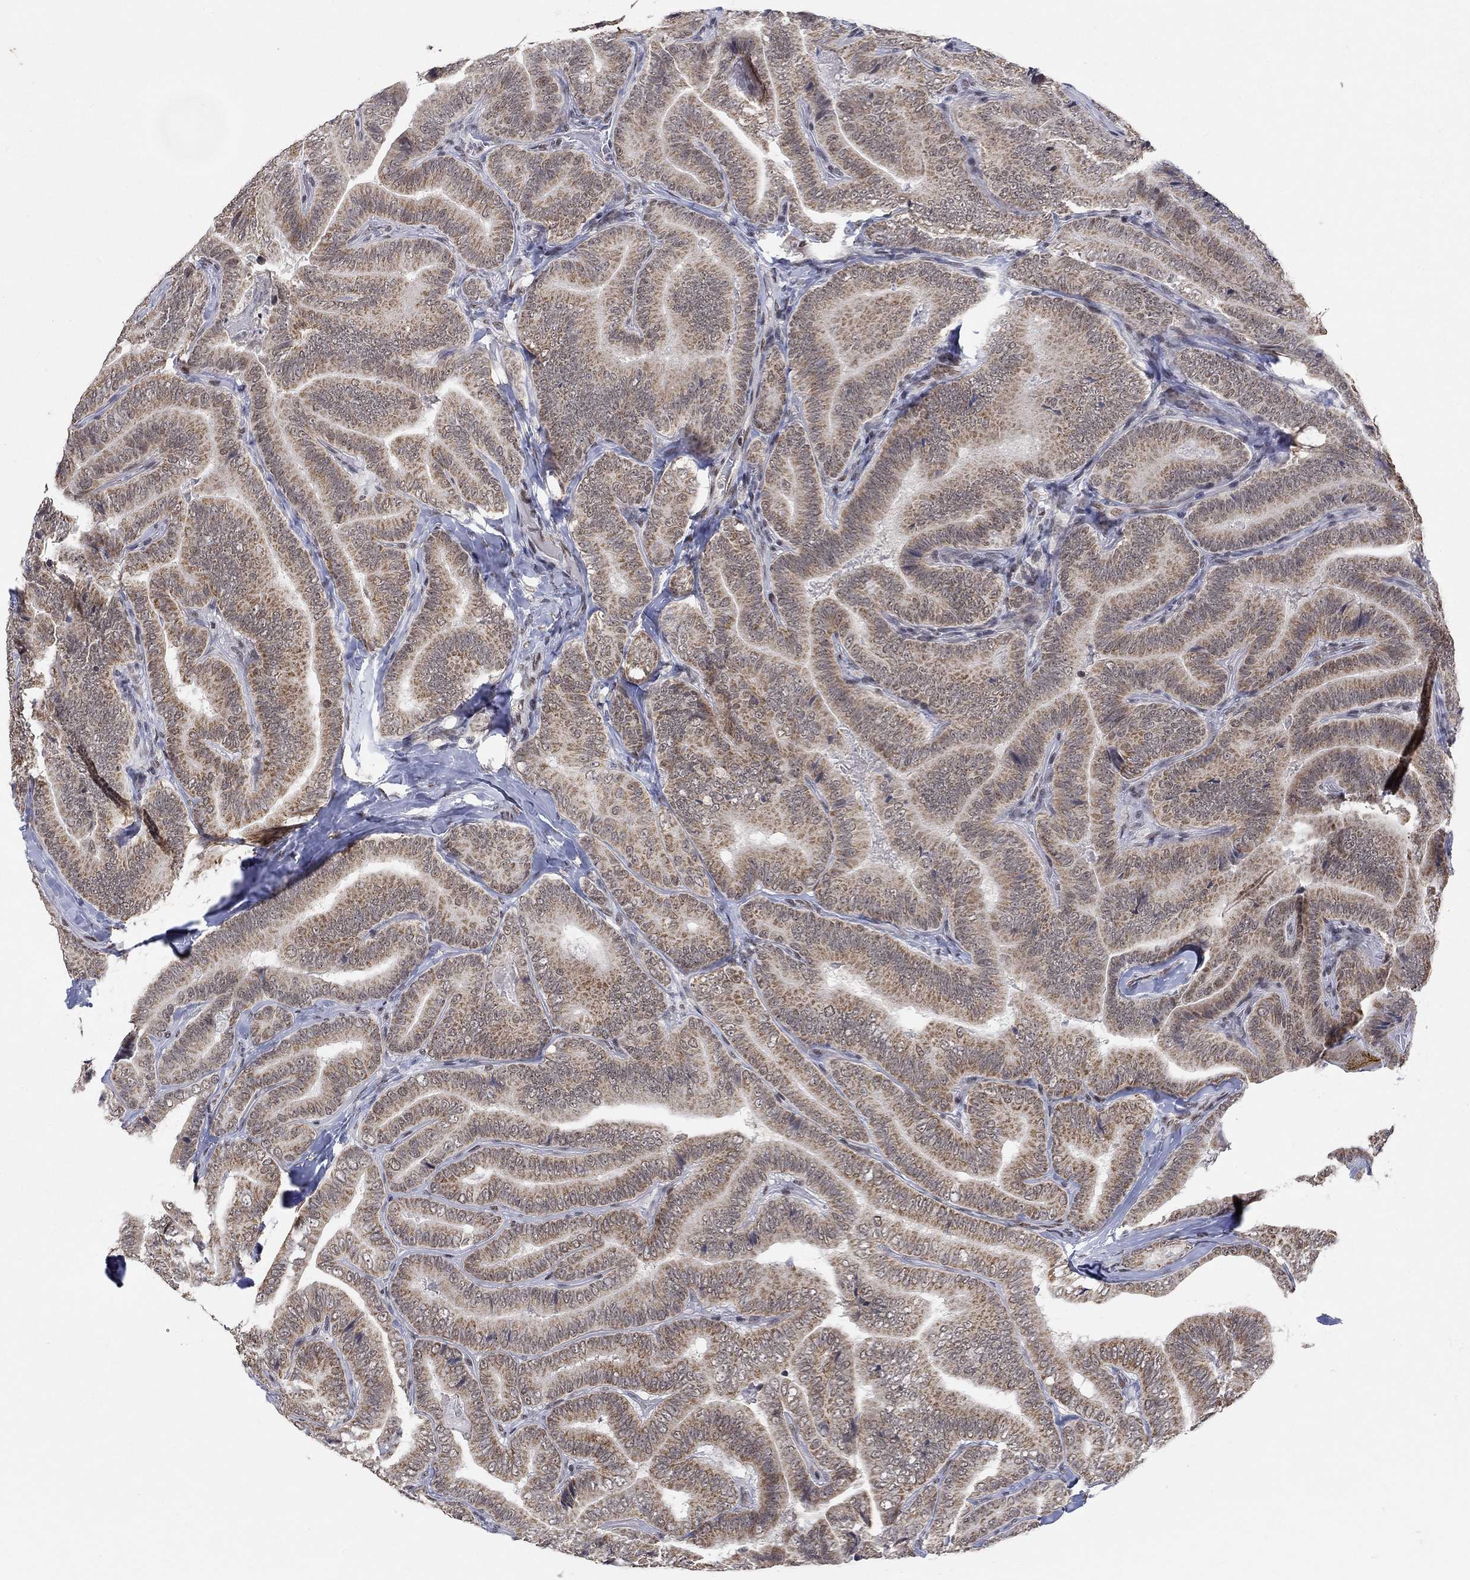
{"staining": {"intensity": "moderate", "quantity": ">75%", "location": "cytoplasmic/membranous"}, "tissue": "thyroid cancer", "cell_type": "Tumor cells", "image_type": "cancer", "snomed": [{"axis": "morphology", "description": "Papillary adenocarcinoma, NOS"}, {"axis": "topography", "description": "Thyroid gland"}], "caption": "Immunohistochemistry (IHC) photomicrograph of neoplastic tissue: human thyroid cancer (papillary adenocarcinoma) stained using immunohistochemistry shows medium levels of moderate protein expression localized specifically in the cytoplasmic/membranous of tumor cells, appearing as a cytoplasmic/membranous brown color.", "gene": "KLF12", "patient": {"sex": "male", "age": 61}}